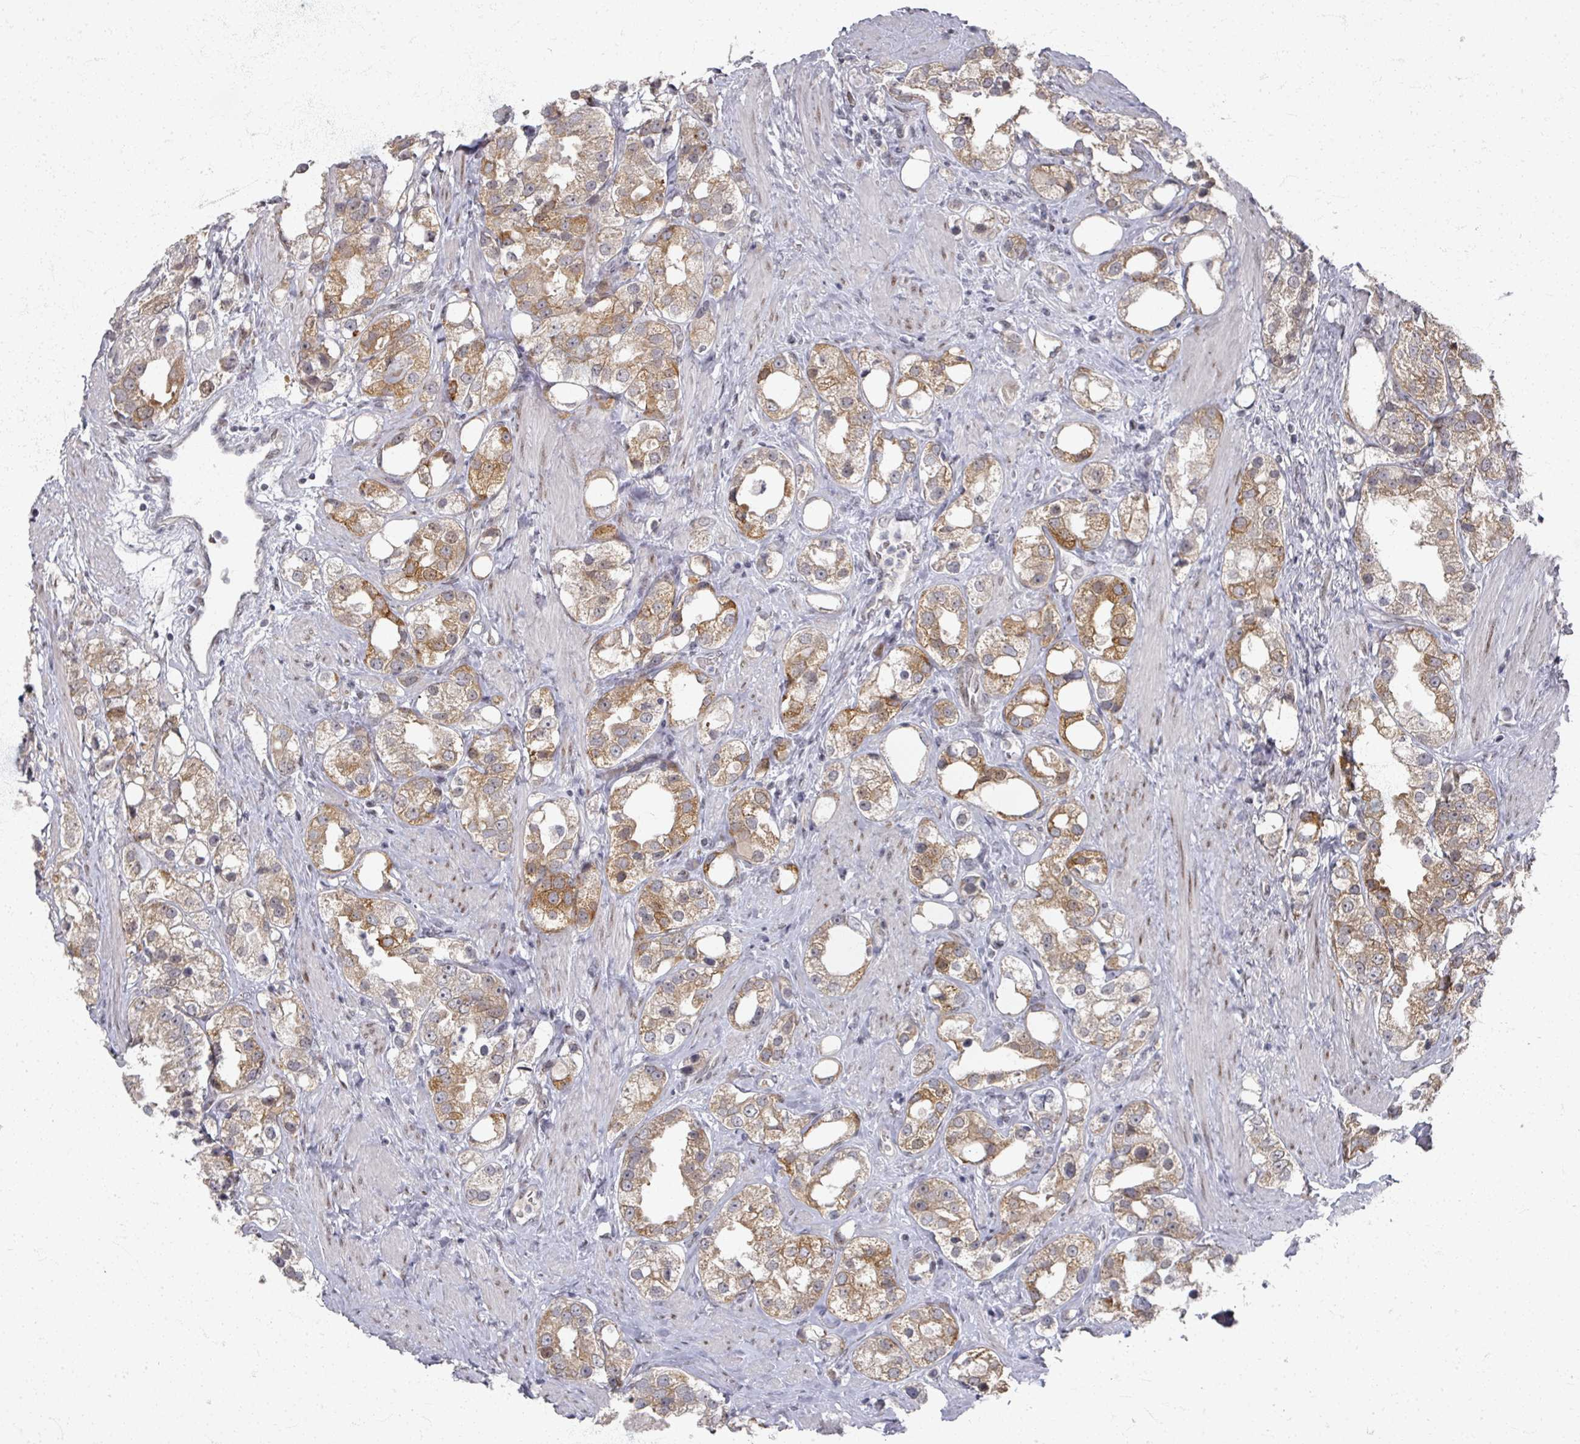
{"staining": {"intensity": "moderate", "quantity": ">75%", "location": "cytoplasmic/membranous"}, "tissue": "prostate cancer", "cell_type": "Tumor cells", "image_type": "cancer", "snomed": [{"axis": "morphology", "description": "Adenocarcinoma, NOS"}, {"axis": "topography", "description": "Prostate"}], "caption": "High-power microscopy captured an IHC micrograph of prostate adenocarcinoma, revealing moderate cytoplasmic/membranous positivity in approximately >75% of tumor cells. (Stains: DAB in brown, nuclei in blue, Microscopy: brightfield microscopy at high magnification).", "gene": "PSKH1", "patient": {"sex": "male", "age": 79}}